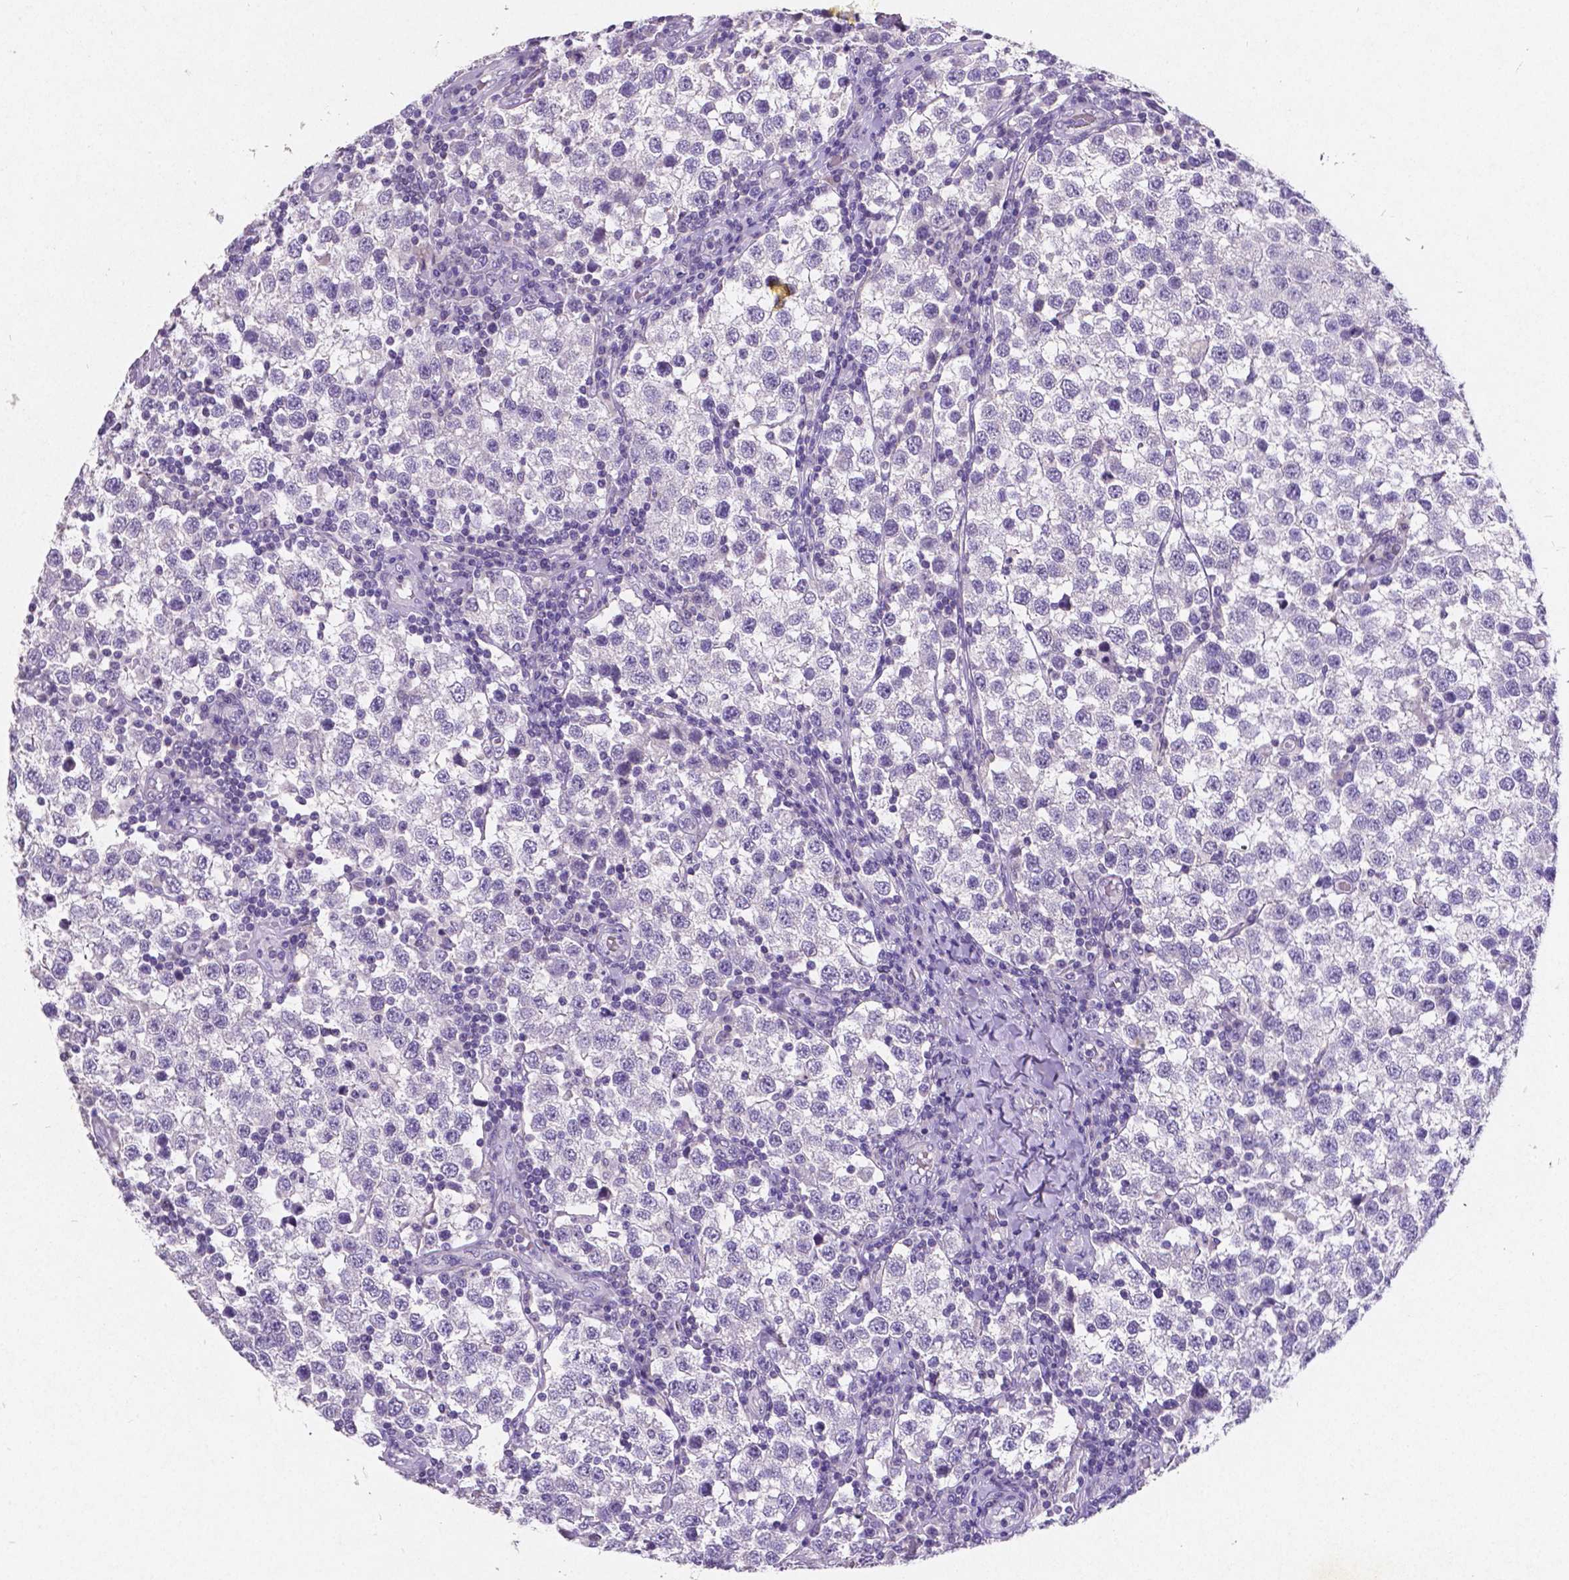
{"staining": {"intensity": "negative", "quantity": "none", "location": "none"}, "tissue": "testis cancer", "cell_type": "Tumor cells", "image_type": "cancer", "snomed": [{"axis": "morphology", "description": "Seminoma, NOS"}, {"axis": "topography", "description": "Testis"}], "caption": "Immunohistochemical staining of testis cancer demonstrates no significant positivity in tumor cells. (Stains: DAB (3,3'-diaminobenzidine) immunohistochemistry (IHC) with hematoxylin counter stain, Microscopy: brightfield microscopy at high magnification).", "gene": "SATB2", "patient": {"sex": "male", "age": 34}}